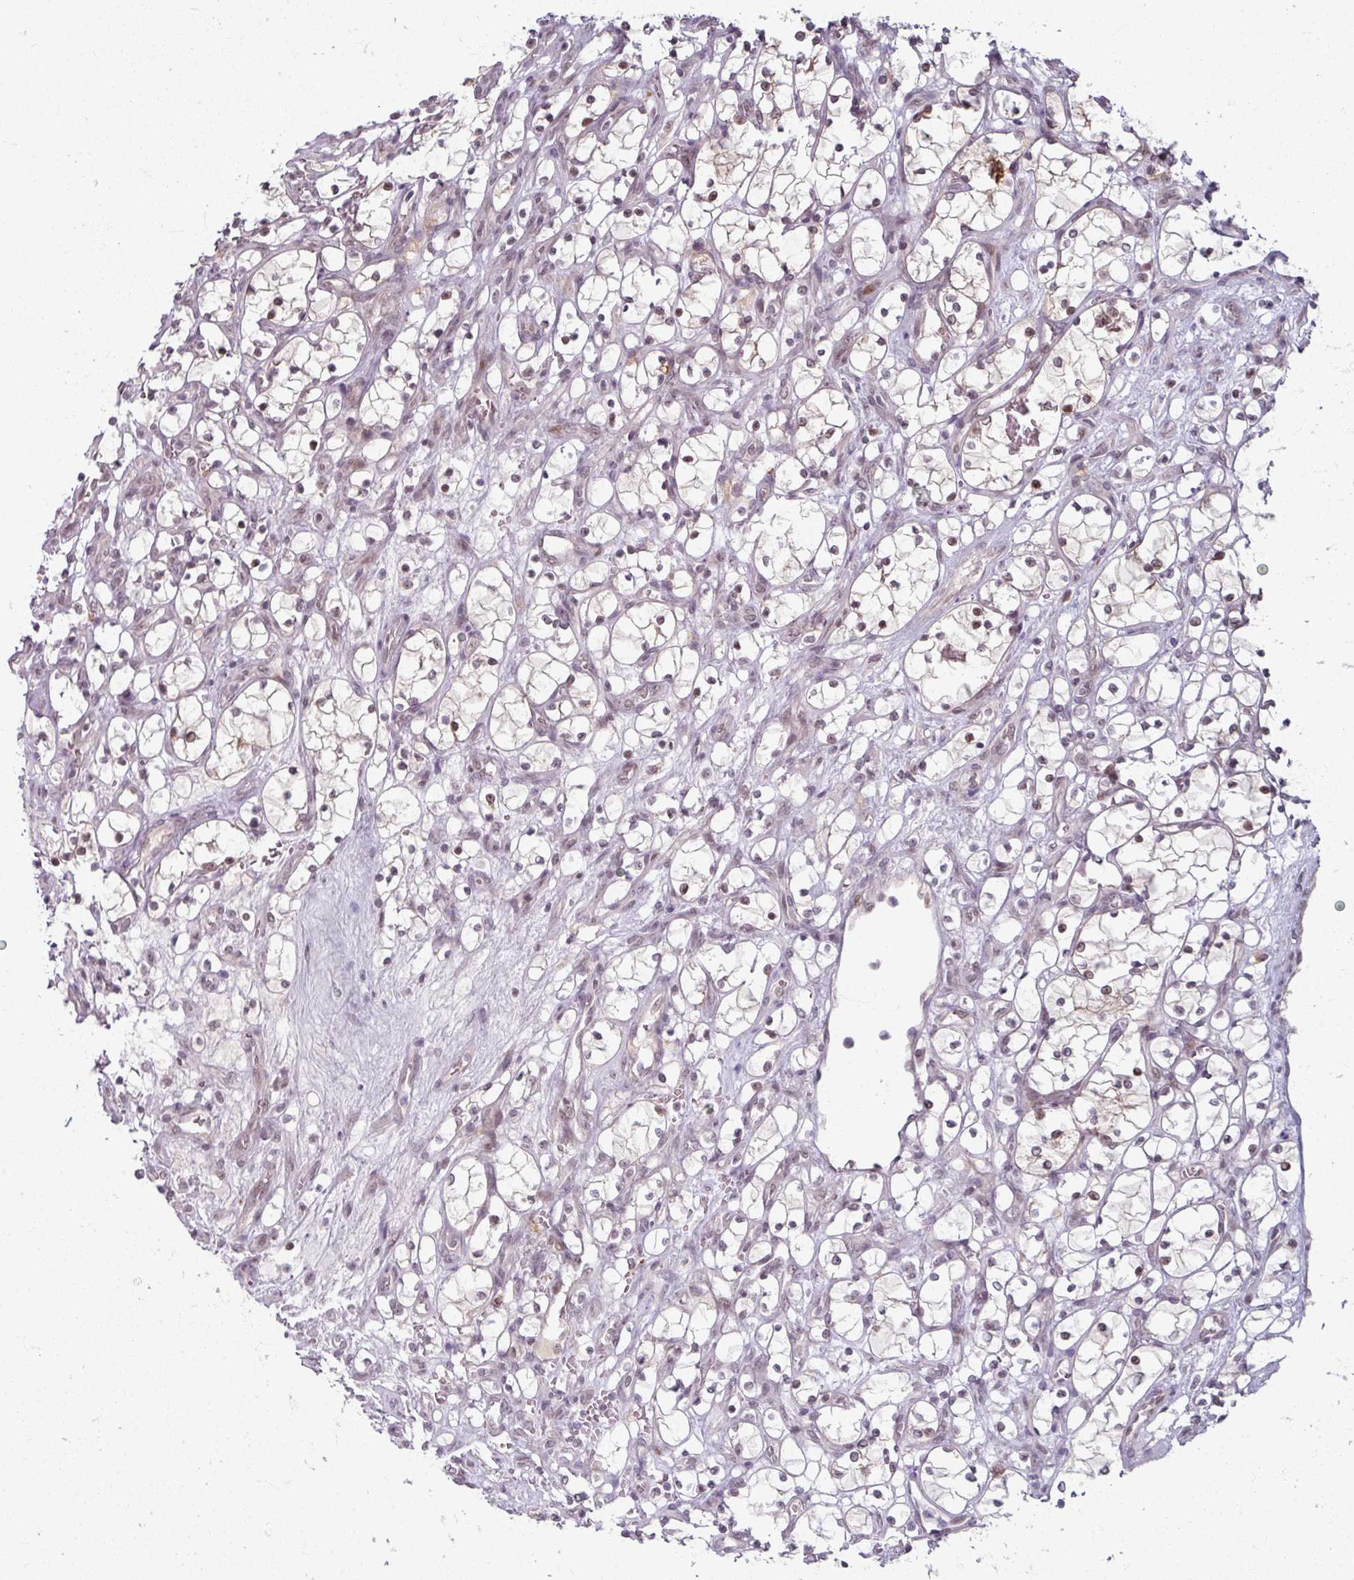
{"staining": {"intensity": "weak", "quantity": "<25%", "location": "cytoplasmic/membranous,nuclear"}, "tissue": "renal cancer", "cell_type": "Tumor cells", "image_type": "cancer", "snomed": [{"axis": "morphology", "description": "Adenocarcinoma, NOS"}, {"axis": "topography", "description": "Kidney"}], "caption": "Photomicrograph shows no protein expression in tumor cells of renal cancer (adenocarcinoma) tissue.", "gene": "KLC3", "patient": {"sex": "female", "age": 69}}